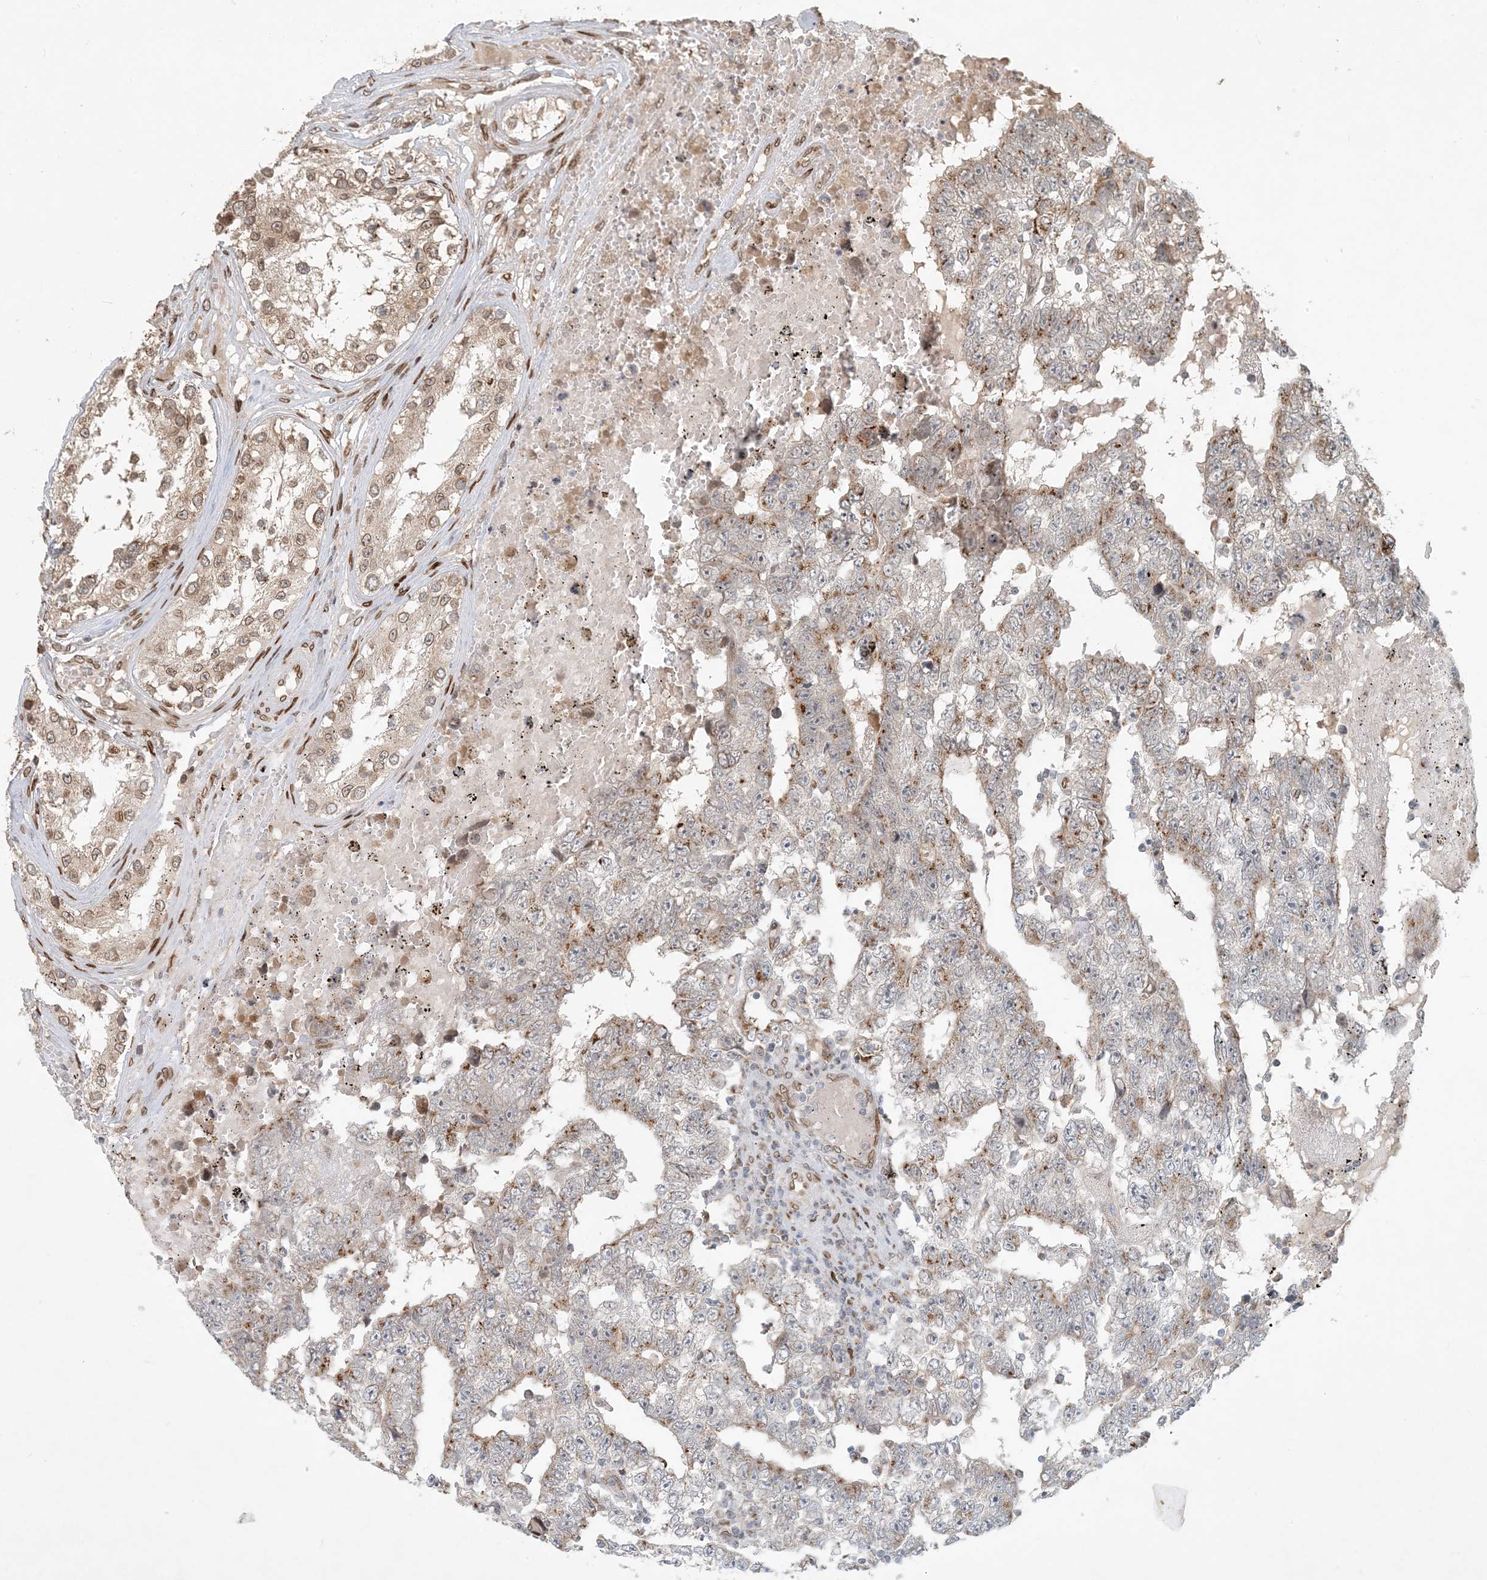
{"staining": {"intensity": "weak", "quantity": "<25%", "location": "cytoplasmic/membranous"}, "tissue": "testis cancer", "cell_type": "Tumor cells", "image_type": "cancer", "snomed": [{"axis": "morphology", "description": "Carcinoma, Embryonal, NOS"}, {"axis": "topography", "description": "Testis"}], "caption": "An immunohistochemistry photomicrograph of testis cancer (embryonal carcinoma) is shown. There is no staining in tumor cells of testis cancer (embryonal carcinoma).", "gene": "SLC35A2", "patient": {"sex": "male", "age": 25}}